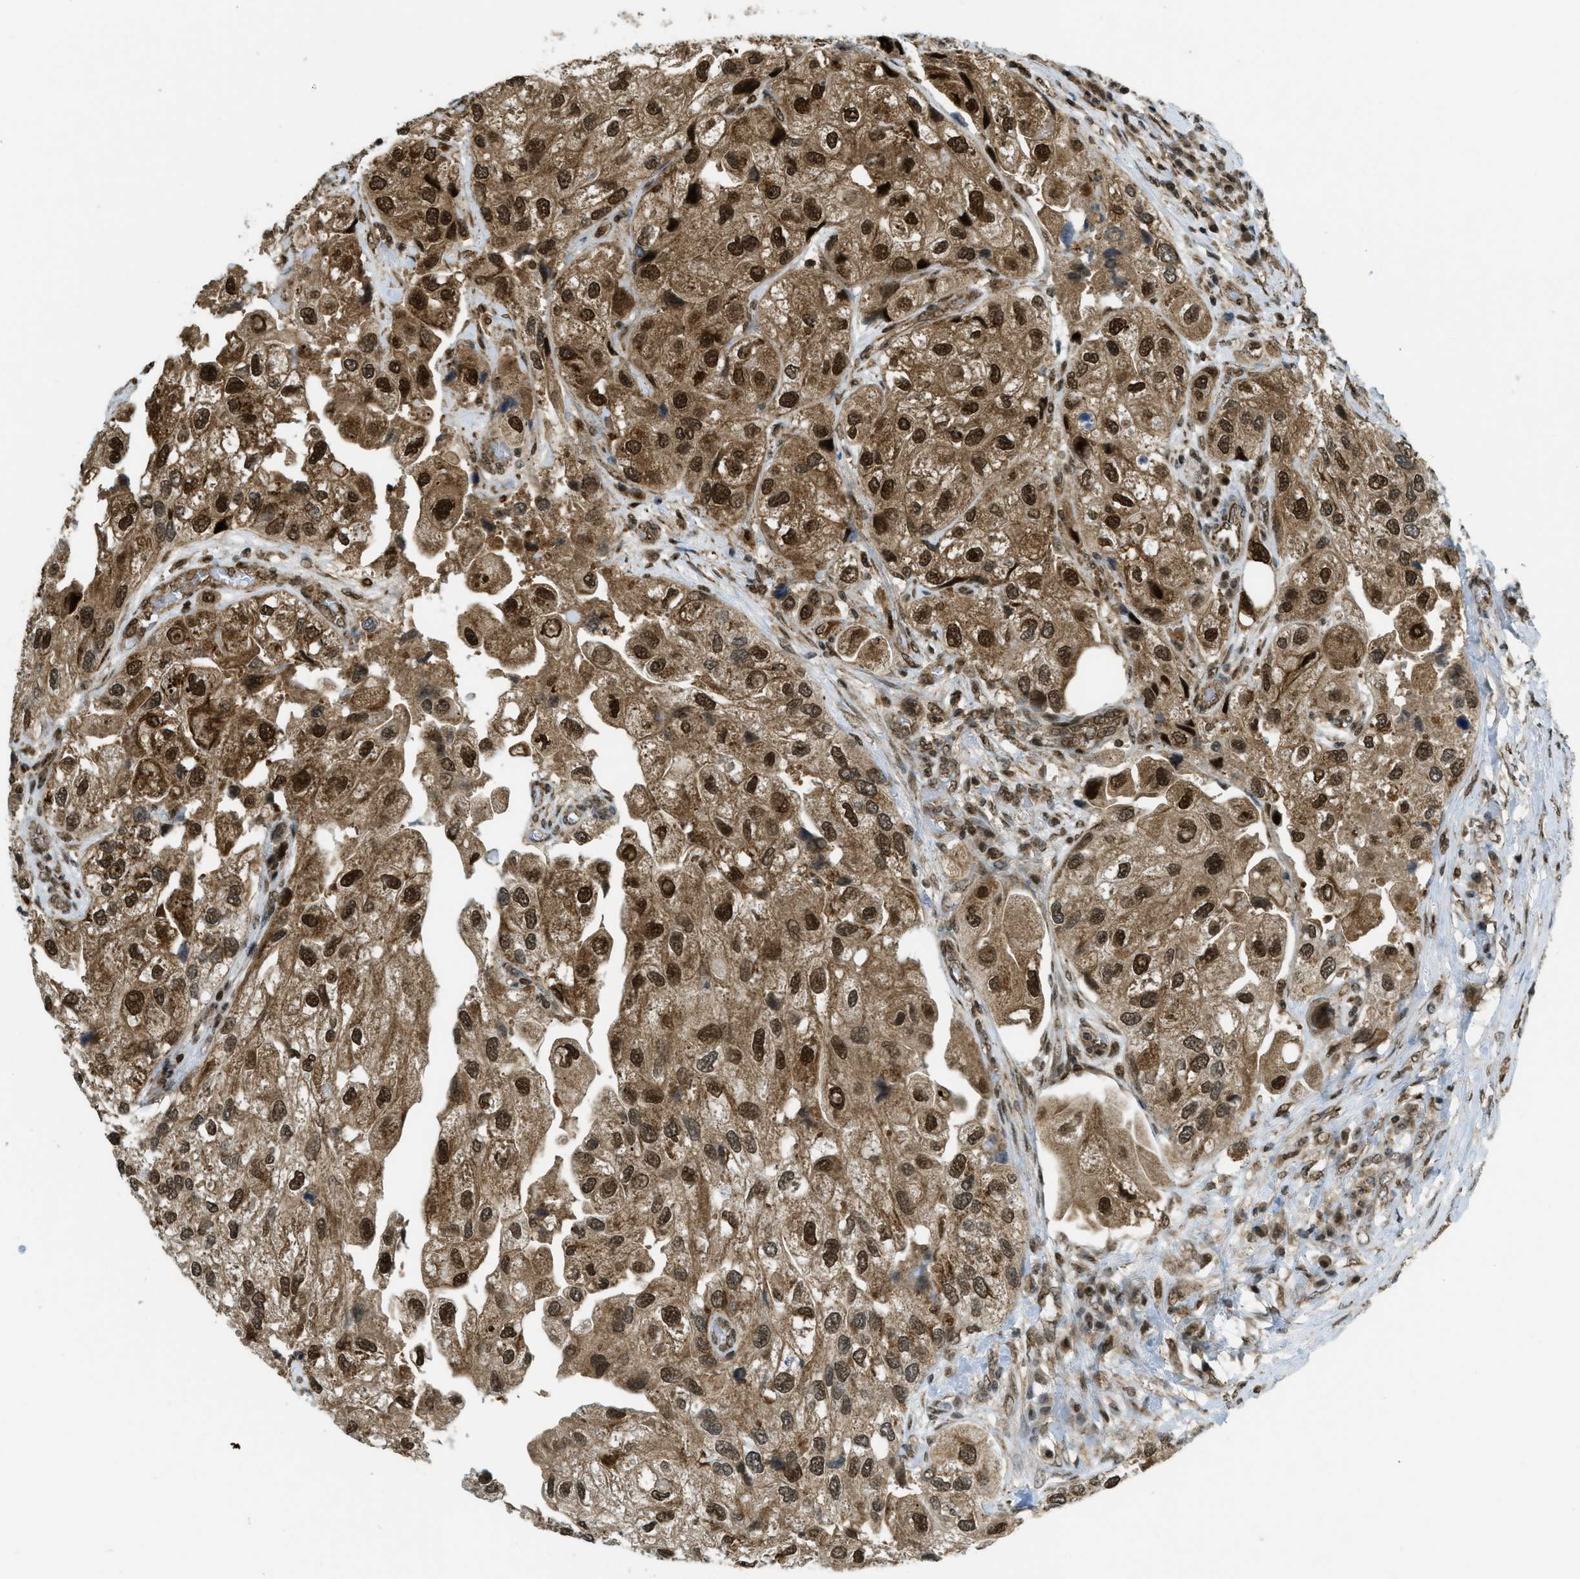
{"staining": {"intensity": "strong", "quantity": ">75%", "location": "cytoplasmic/membranous,nuclear"}, "tissue": "urothelial cancer", "cell_type": "Tumor cells", "image_type": "cancer", "snomed": [{"axis": "morphology", "description": "Urothelial carcinoma, High grade"}, {"axis": "topography", "description": "Urinary bladder"}], "caption": "The histopathology image exhibits staining of urothelial carcinoma (high-grade), revealing strong cytoplasmic/membranous and nuclear protein positivity (brown color) within tumor cells.", "gene": "TNPO1", "patient": {"sex": "female", "age": 64}}